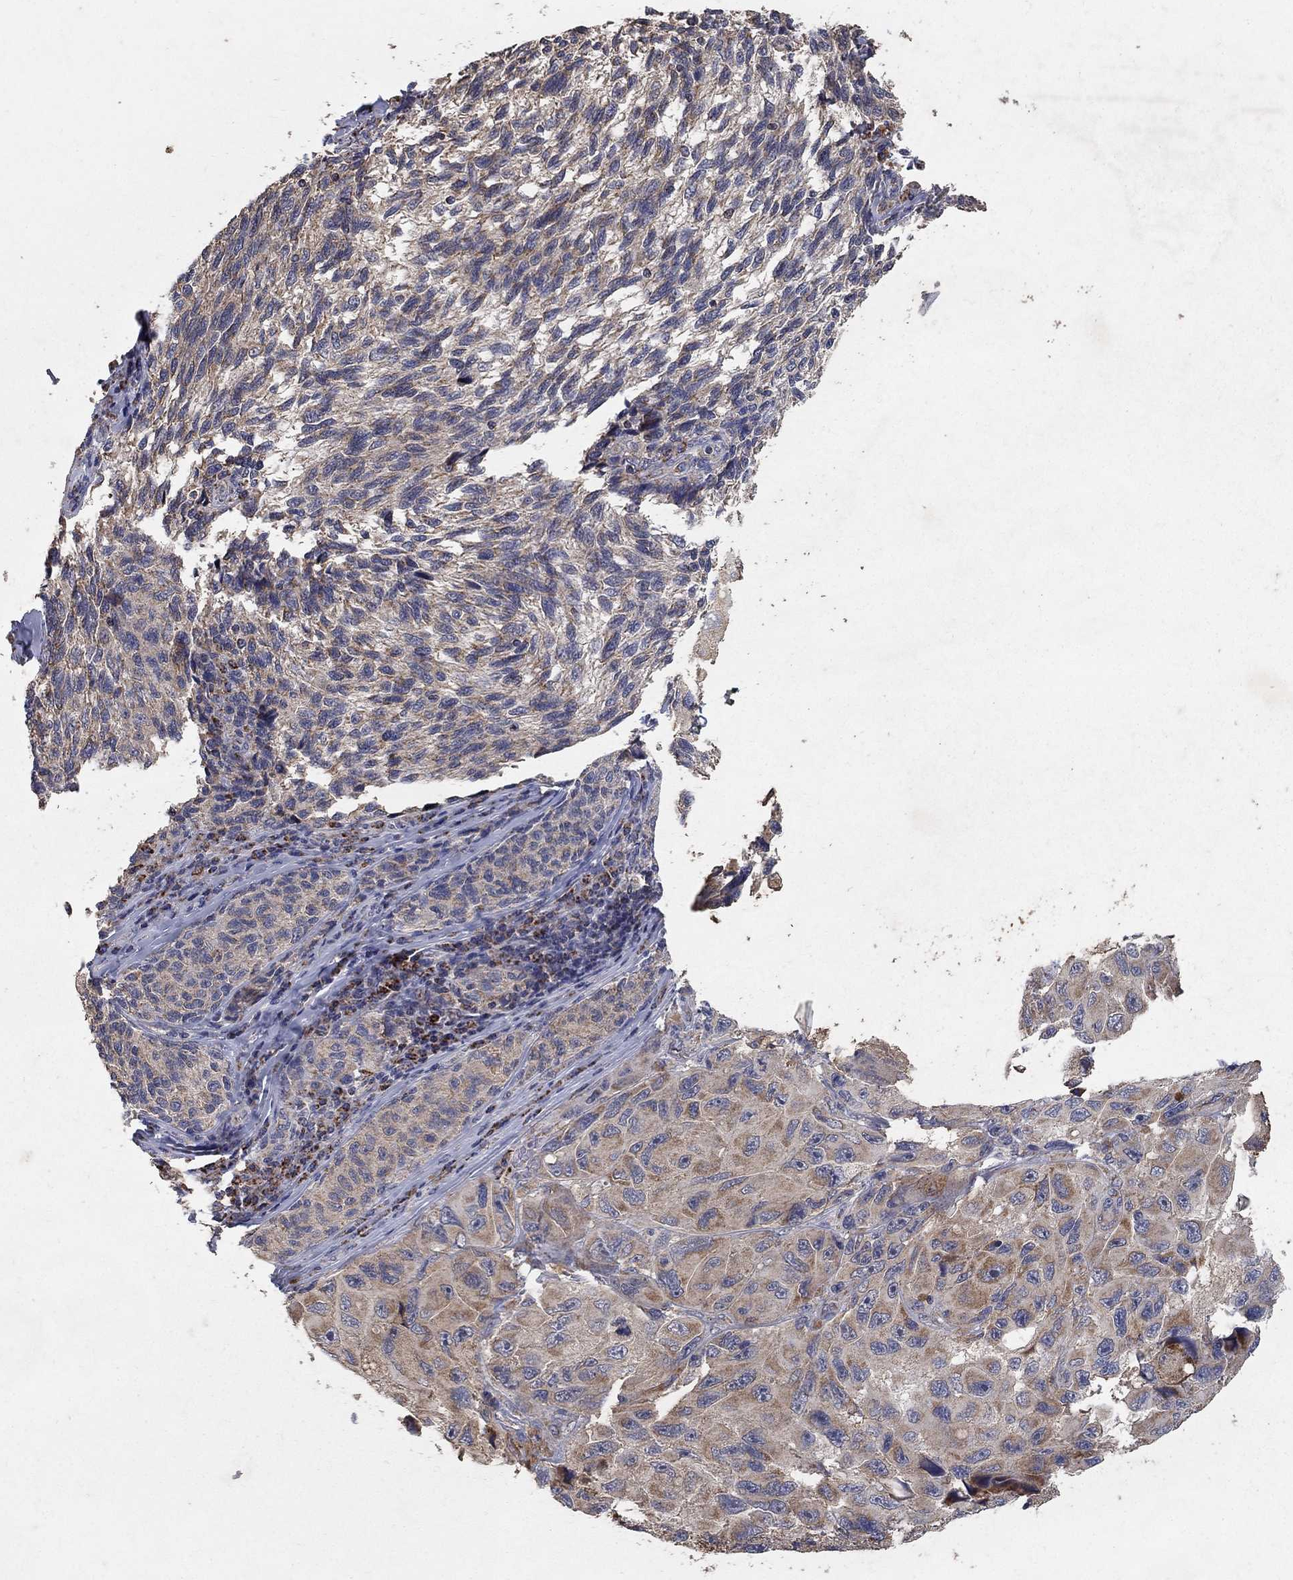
{"staining": {"intensity": "moderate", "quantity": "25%-75%", "location": "cytoplasmic/membranous"}, "tissue": "melanoma", "cell_type": "Tumor cells", "image_type": "cancer", "snomed": [{"axis": "morphology", "description": "Malignant melanoma, NOS"}, {"axis": "topography", "description": "Skin"}], "caption": "Immunohistochemical staining of human melanoma shows medium levels of moderate cytoplasmic/membranous staining in approximately 25%-75% of tumor cells. (Brightfield microscopy of DAB IHC at high magnification).", "gene": "GPSM1", "patient": {"sex": "female", "age": 73}}